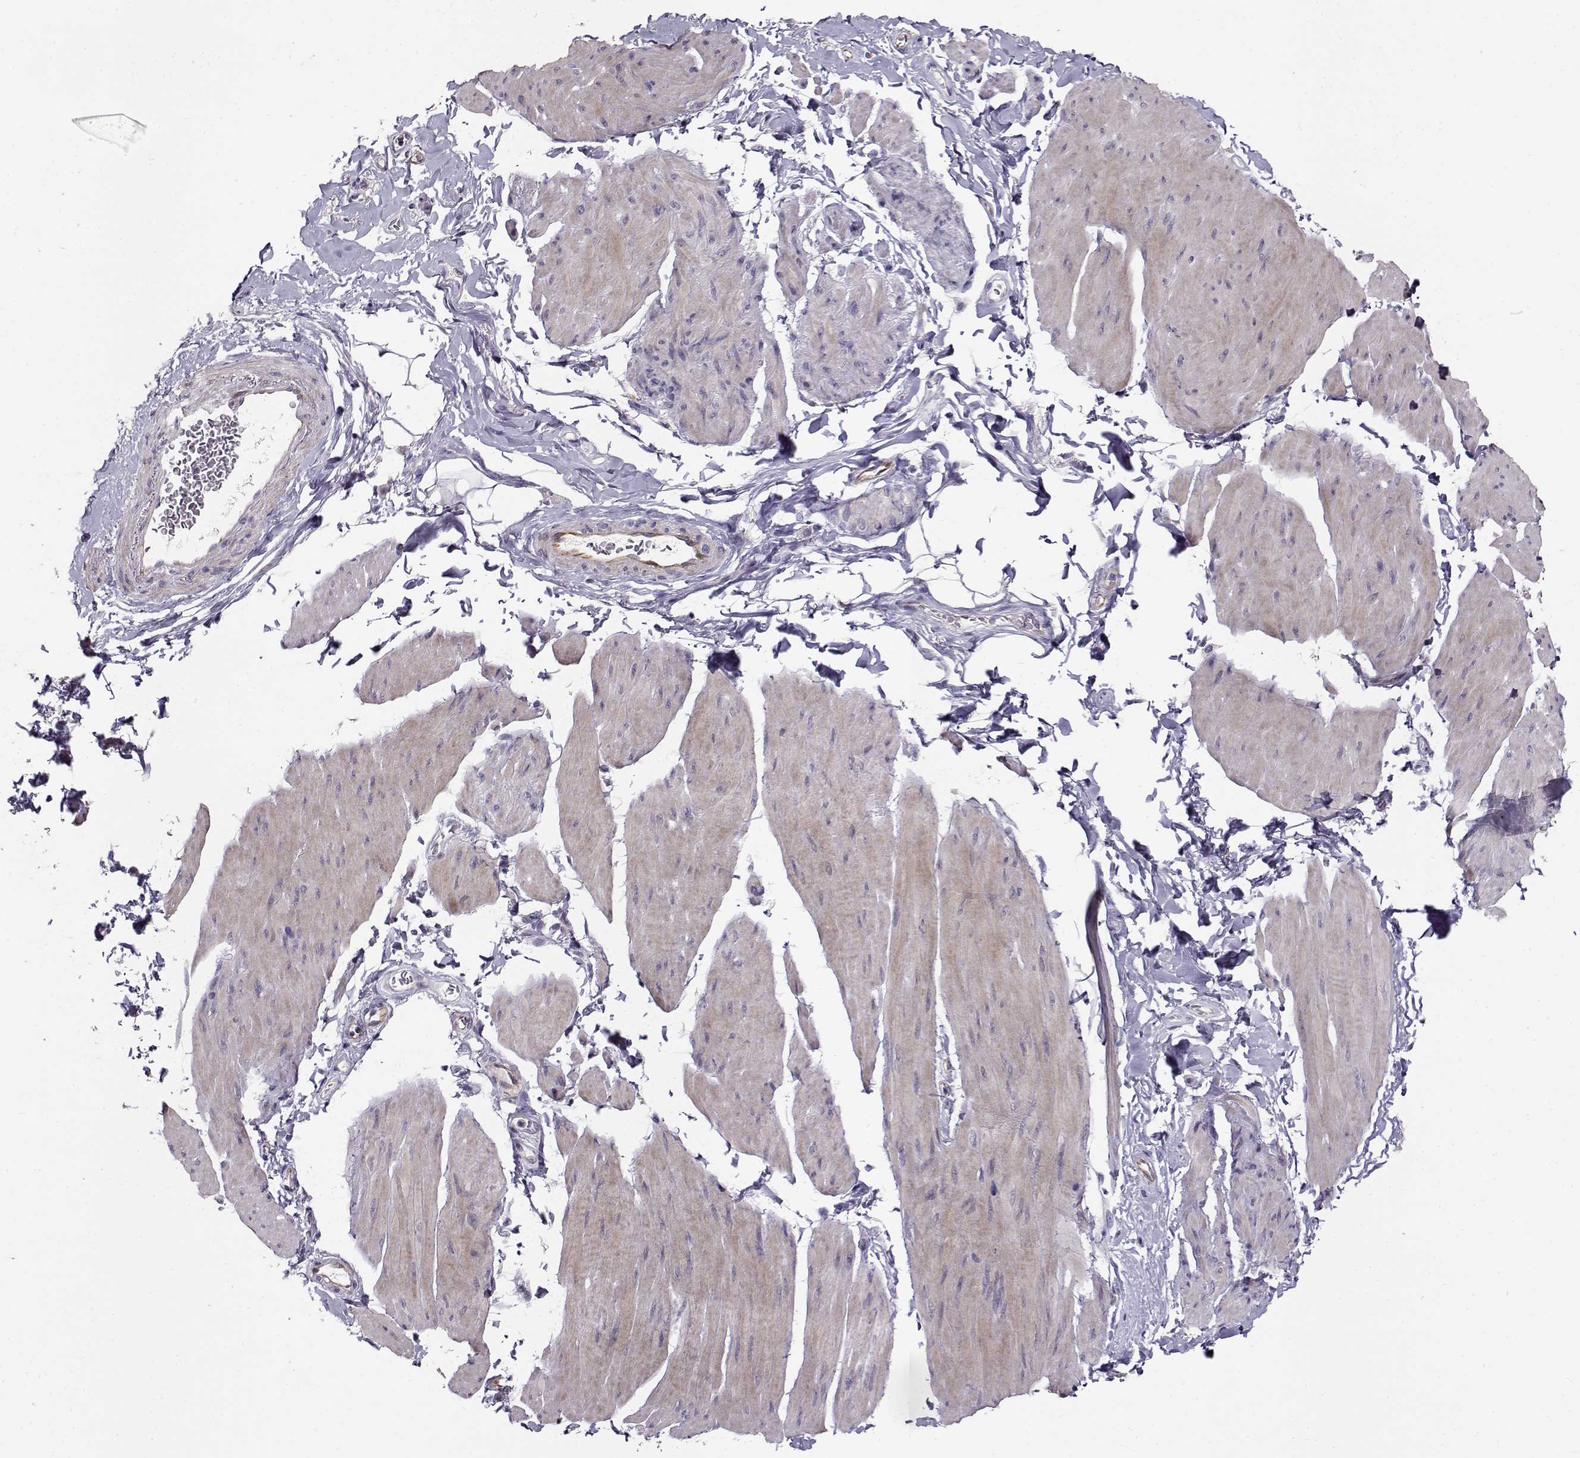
{"staining": {"intensity": "negative", "quantity": "none", "location": "none"}, "tissue": "smooth muscle", "cell_type": "Smooth muscle cells", "image_type": "normal", "snomed": [{"axis": "morphology", "description": "Normal tissue, NOS"}, {"axis": "topography", "description": "Adipose tissue"}, {"axis": "topography", "description": "Smooth muscle"}, {"axis": "topography", "description": "Peripheral nerve tissue"}], "caption": "This is a histopathology image of IHC staining of benign smooth muscle, which shows no staining in smooth muscle cells. Brightfield microscopy of immunohistochemistry stained with DAB (3,3'-diaminobenzidine) (brown) and hematoxylin (blue), captured at high magnification.", "gene": "NPW", "patient": {"sex": "male", "age": 83}}